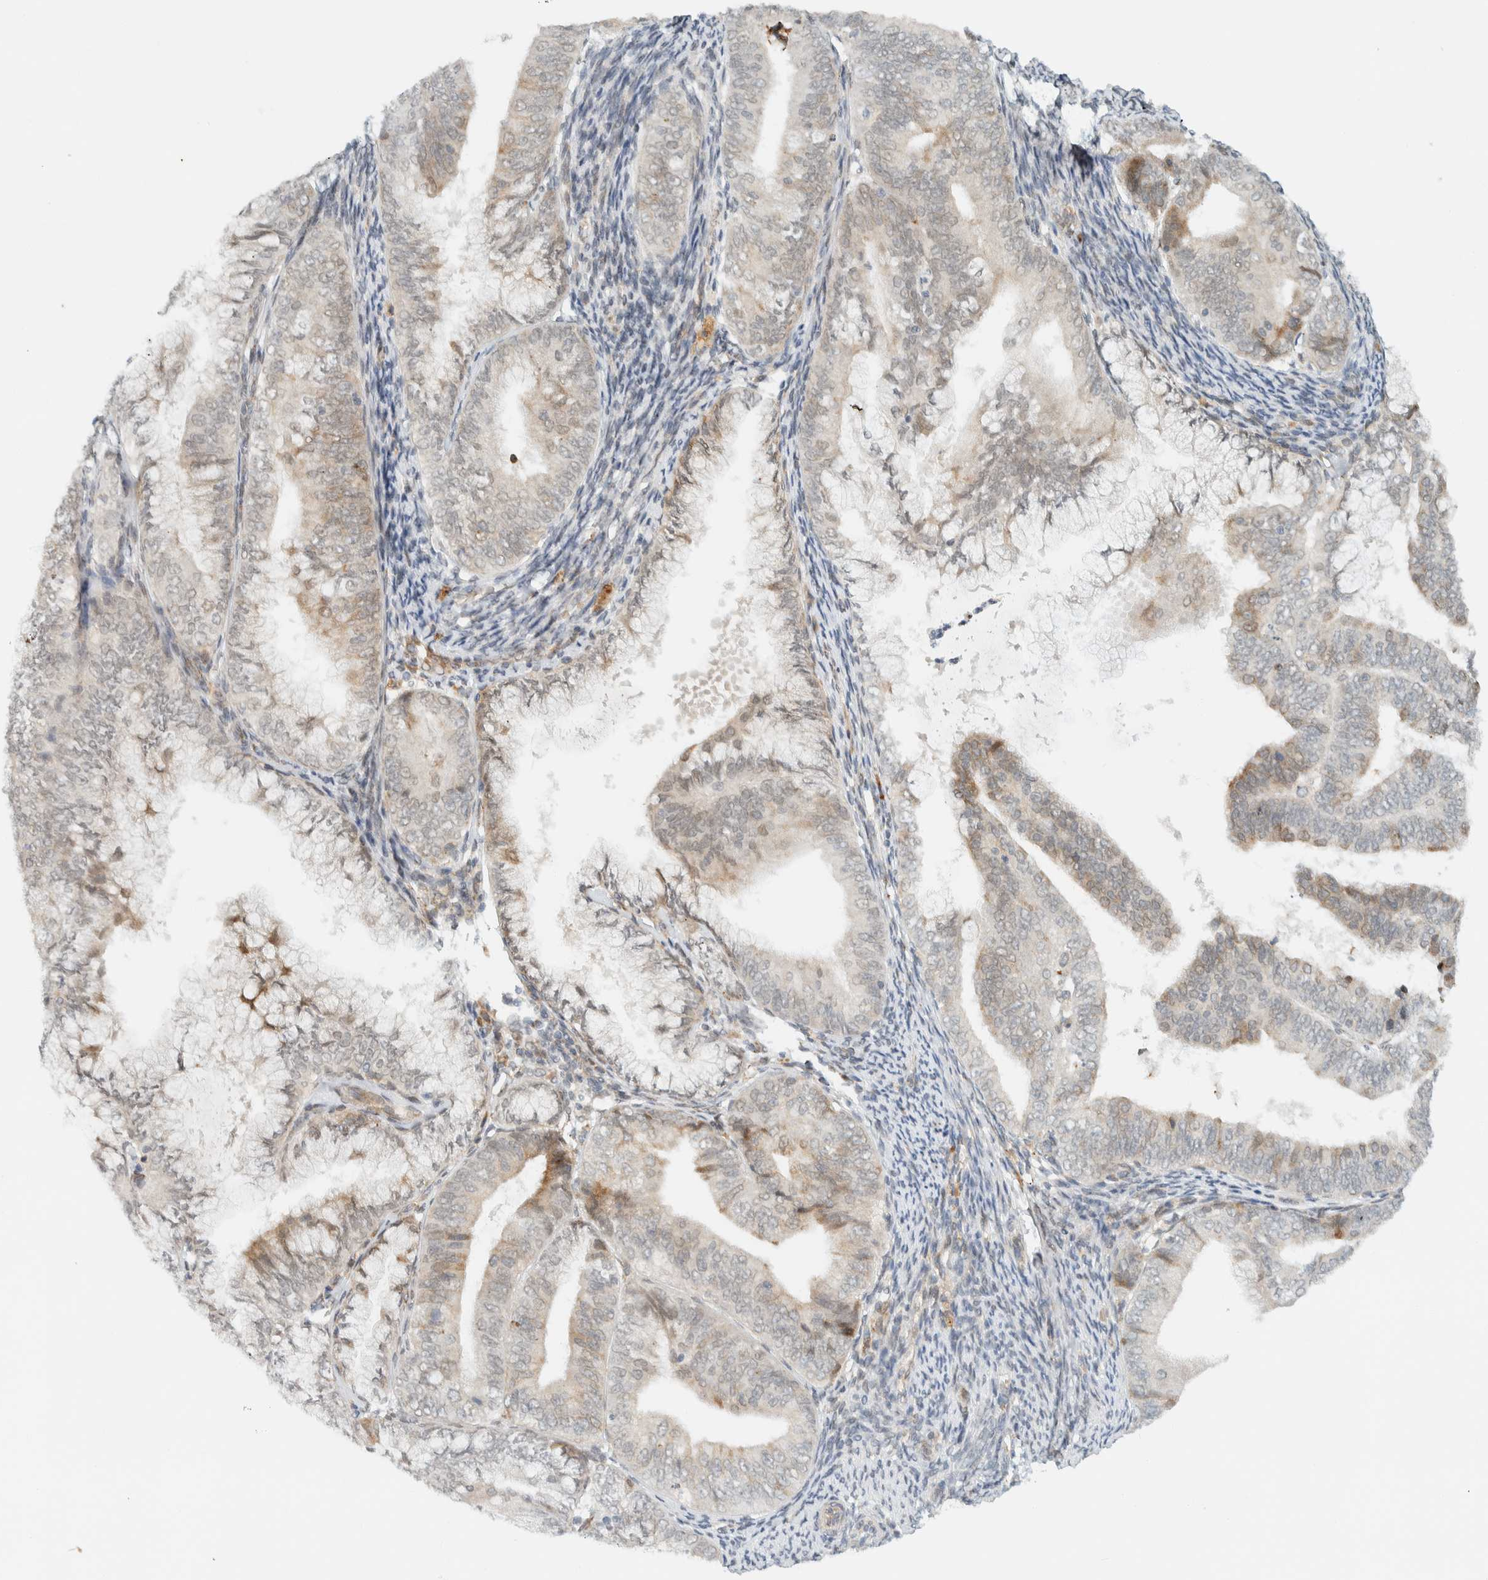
{"staining": {"intensity": "weak", "quantity": "<25%", "location": "cytoplasmic/membranous"}, "tissue": "endometrial cancer", "cell_type": "Tumor cells", "image_type": "cancer", "snomed": [{"axis": "morphology", "description": "Adenocarcinoma, NOS"}, {"axis": "topography", "description": "Endometrium"}], "caption": "Tumor cells show no significant protein staining in adenocarcinoma (endometrial). (Brightfield microscopy of DAB (3,3'-diaminobenzidine) immunohistochemistry at high magnification).", "gene": "ITPRID1", "patient": {"sex": "female", "age": 63}}